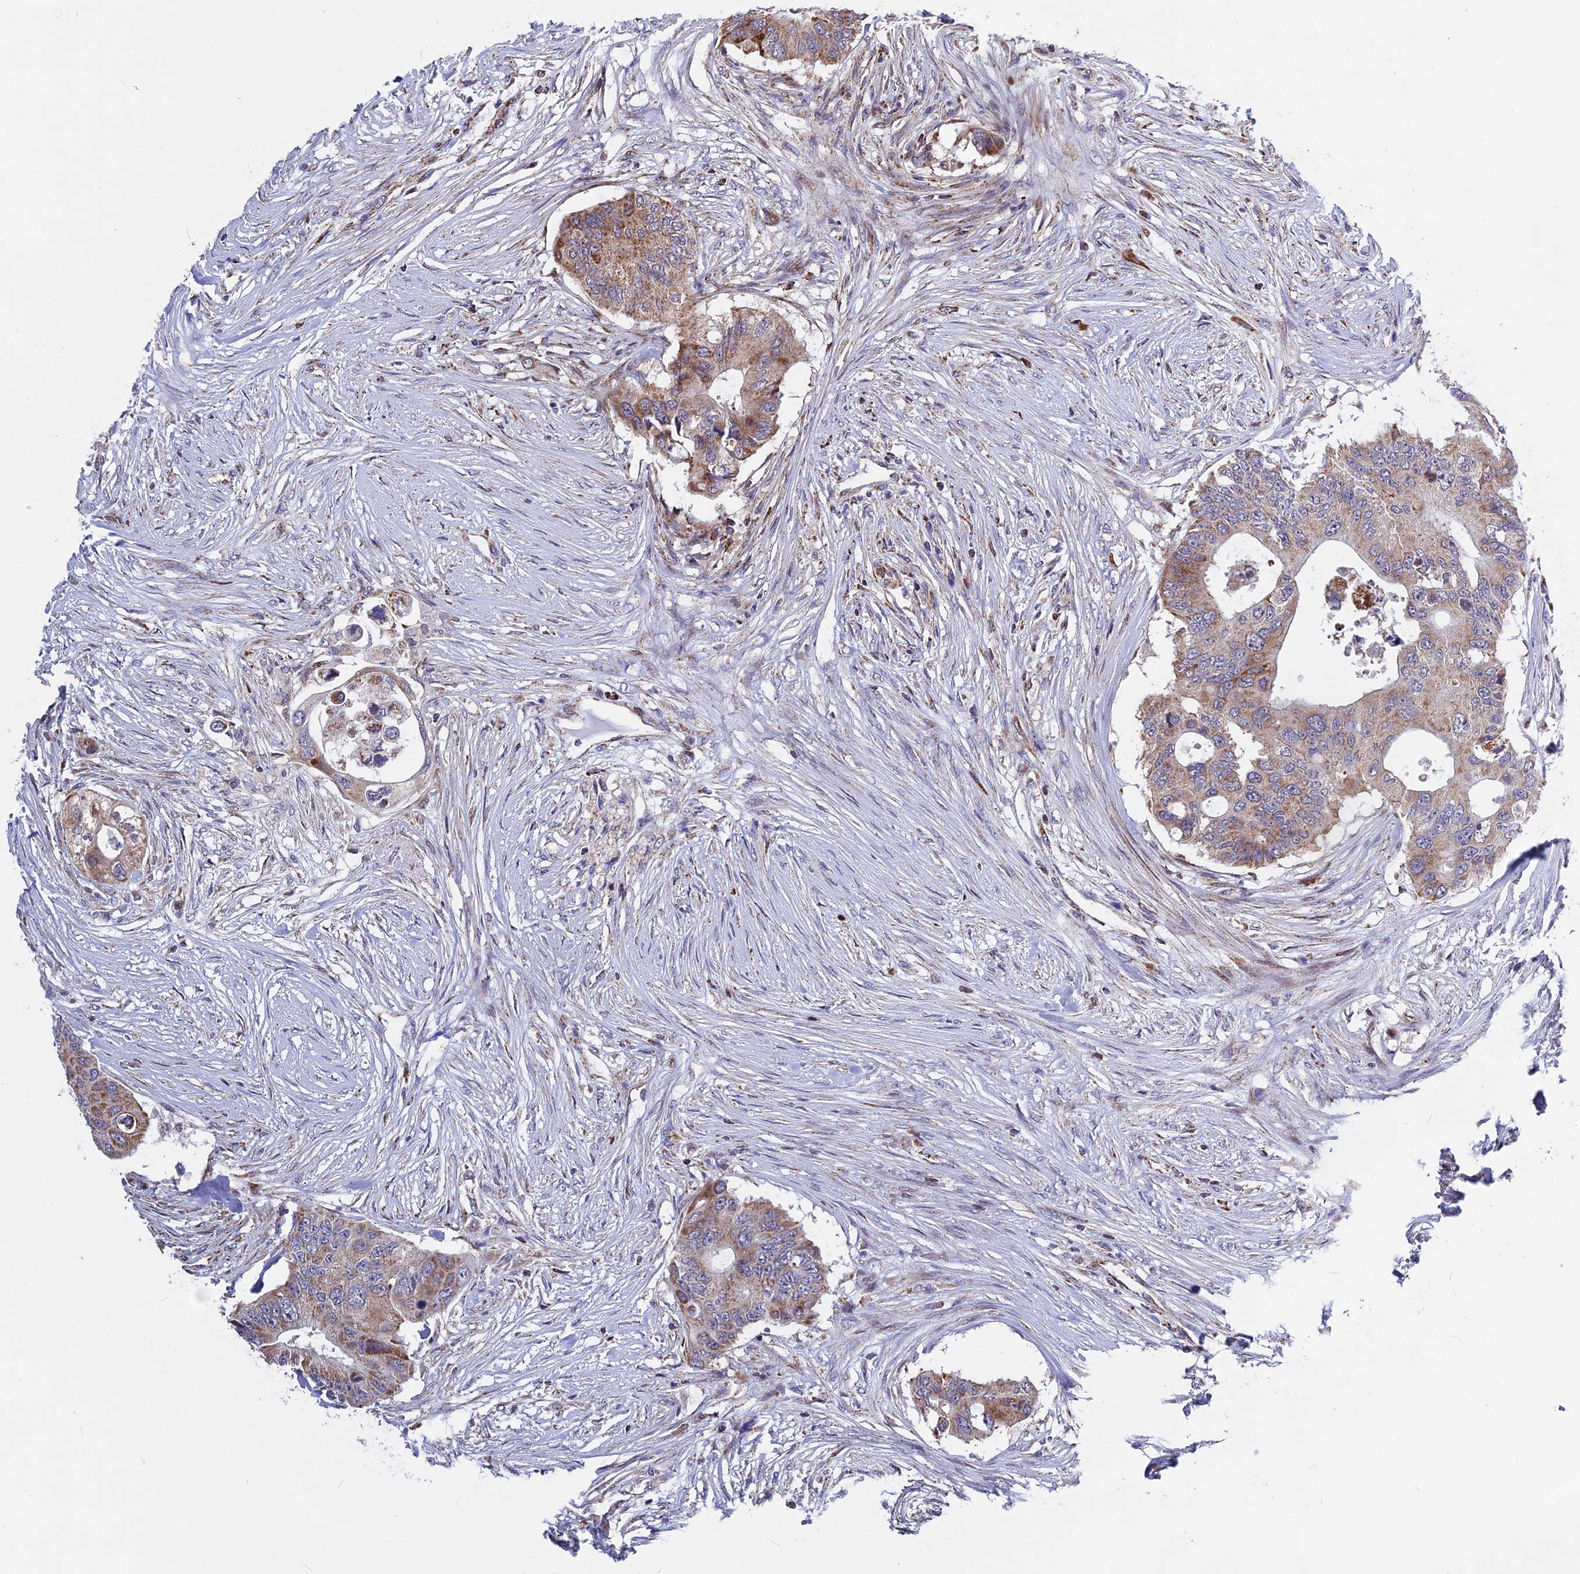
{"staining": {"intensity": "moderate", "quantity": ">75%", "location": "cytoplasmic/membranous"}, "tissue": "colorectal cancer", "cell_type": "Tumor cells", "image_type": "cancer", "snomed": [{"axis": "morphology", "description": "Adenocarcinoma, NOS"}, {"axis": "topography", "description": "Colon"}], "caption": "Colorectal cancer stained with a brown dye demonstrates moderate cytoplasmic/membranous positive expression in about >75% of tumor cells.", "gene": "FAM174C", "patient": {"sex": "male", "age": 71}}